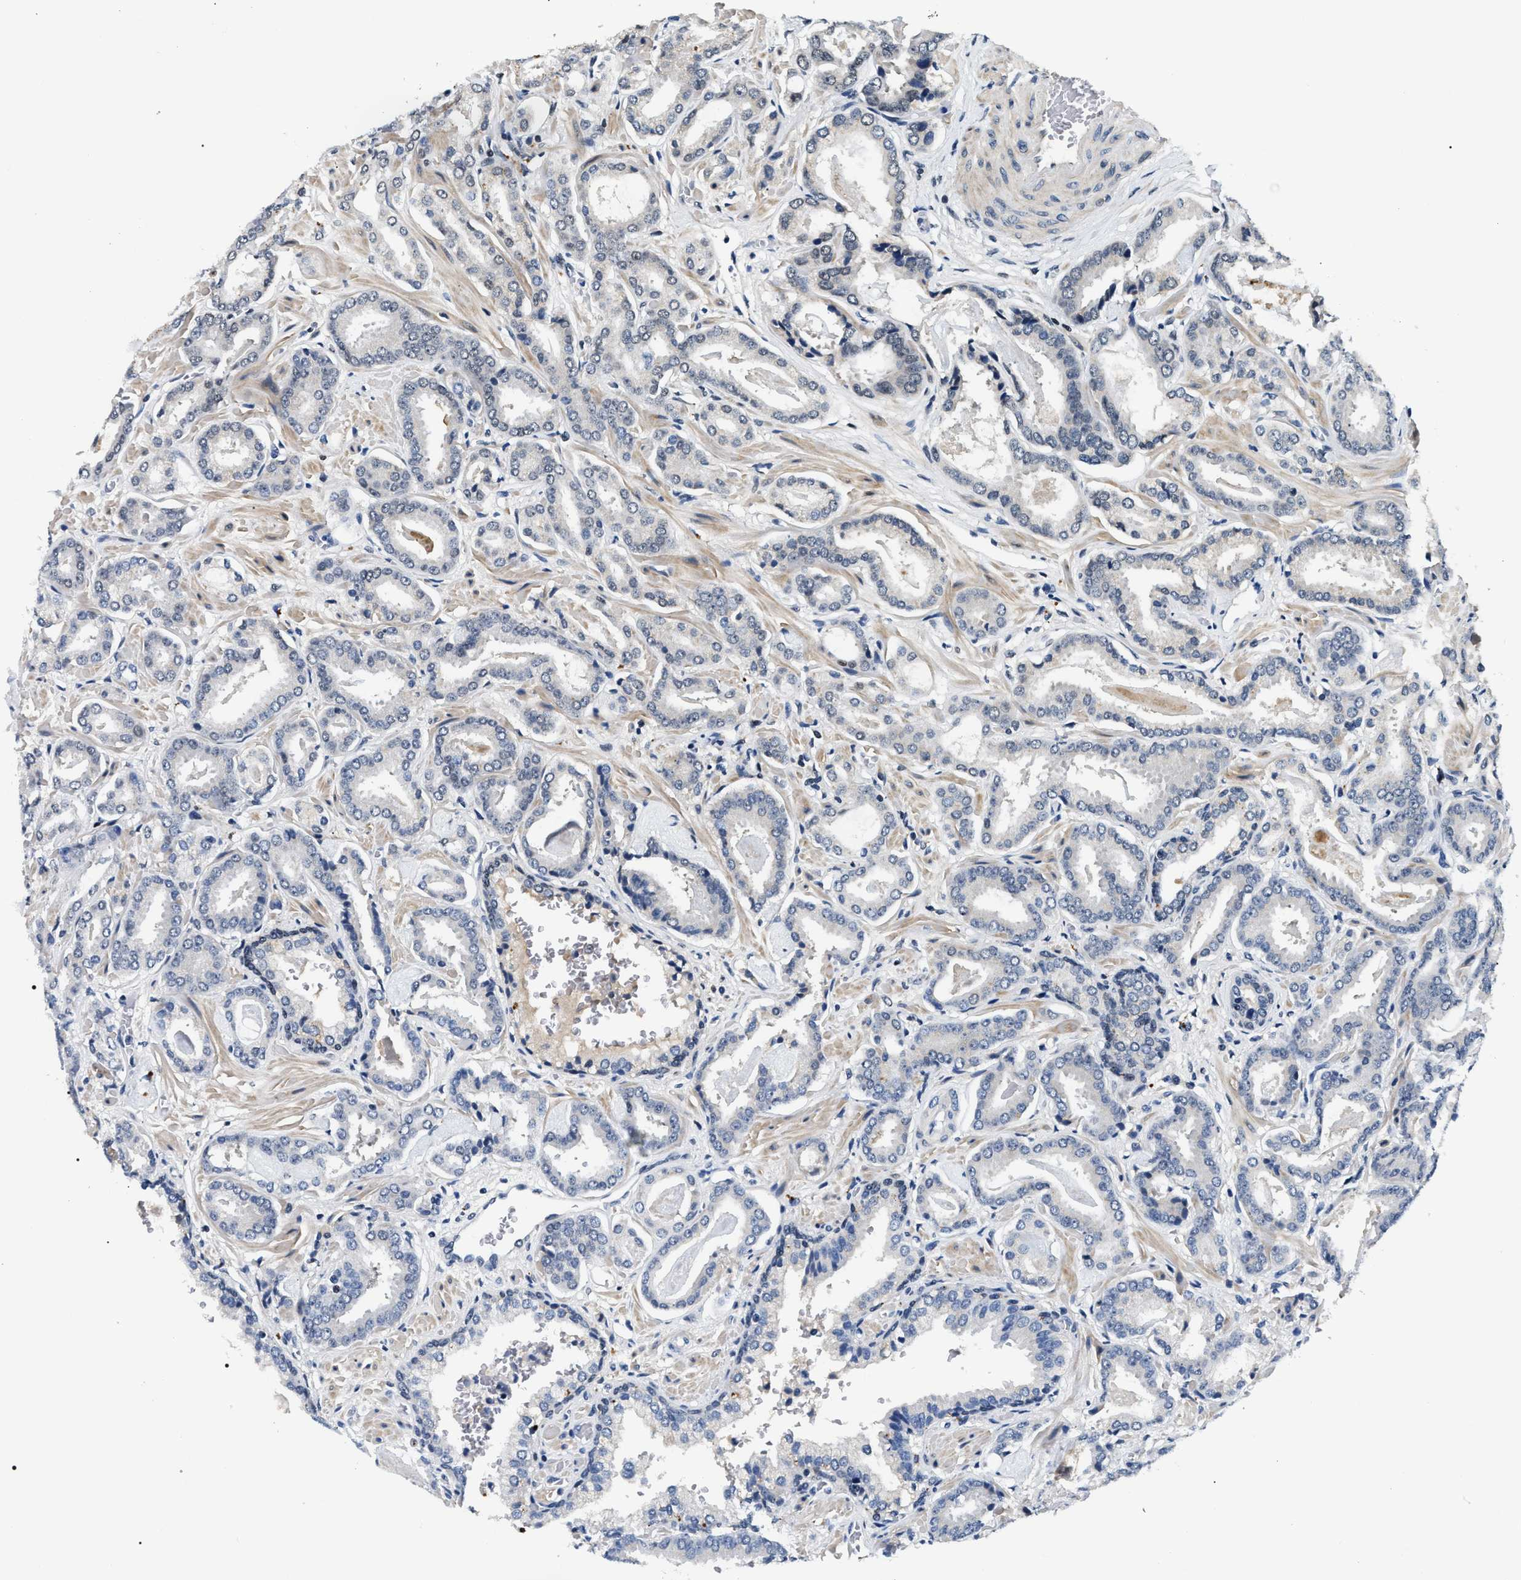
{"staining": {"intensity": "negative", "quantity": "none", "location": "none"}, "tissue": "prostate cancer", "cell_type": "Tumor cells", "image_type": "cancer", "snomed": [{"axis": "morphology", "description": "Adenocarcinoma, Low grade"}, {"axis": "topography", "description": "Prostate"}], "caption": "Immunohistochemistry (IHC) micrograph of neoplastic tissue: prostate cancer (adenocarcinoma (low-grade)) stained with DAB (3,3'-diaminobenzidine) displays no significant protein expression in tumor cells.", "gene": "C7orf25", "patient": {"sex": "male", "age": 53}}